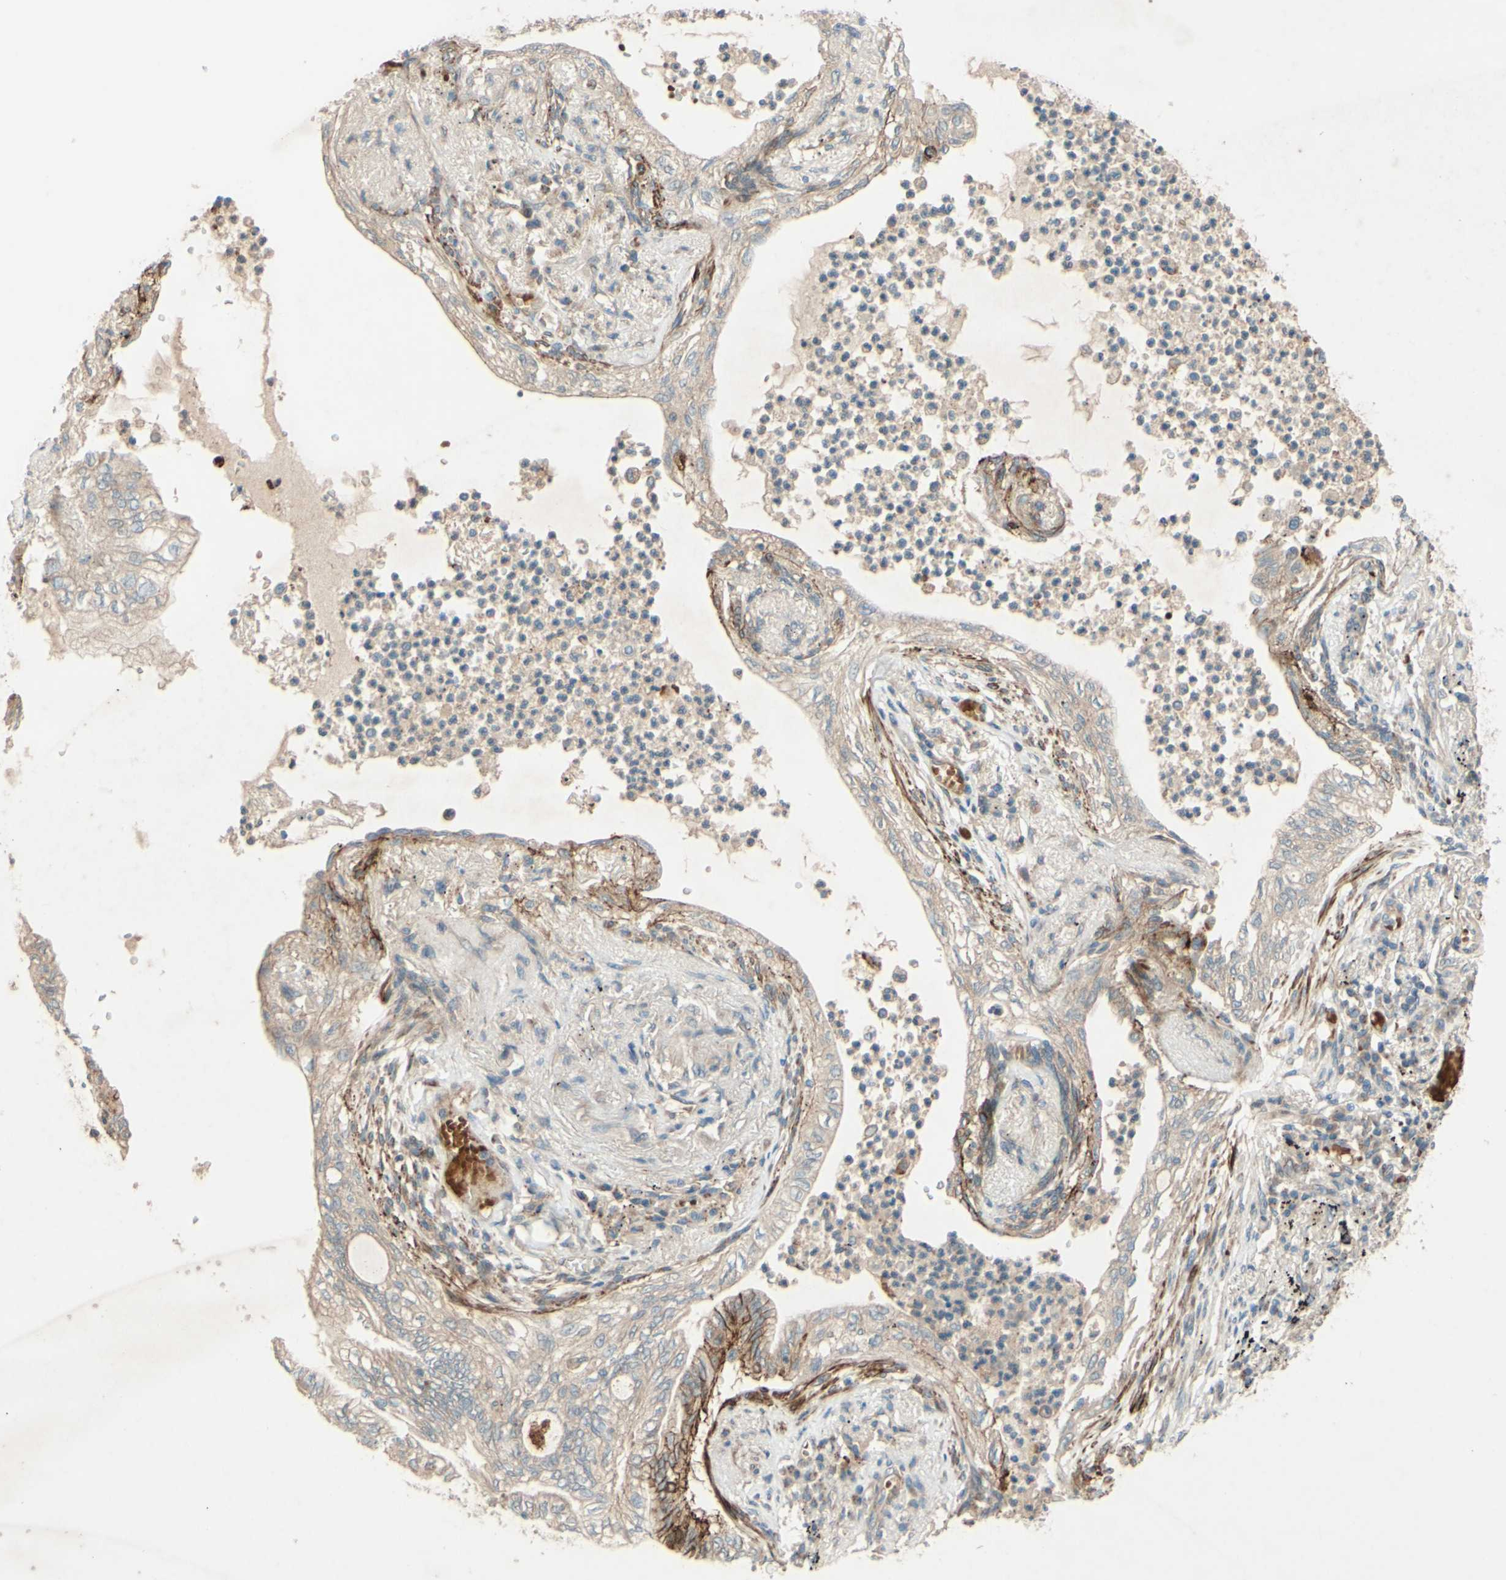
{"staining": {"intensity": "weak", "quantity": ">75%", "location": "cytoplasmic/membranous"}, "tissue": "lung cancer", "cell_type": "Tumor cells", "image_type": "cancer", "snomed": [{"axis": "morphology", "description": "Normal tissue, NOS"}, {"axis": "morphology", "description": "Adenocarcinoma, NOS"}, {"axis": "topography", "description": "Bronchus"}, {"axis": "topography", "description": "Lung"}], "caption": "IHC image of lung cancer stained for a protein (brown), which exhibits low levels of weak cytoplasmic/membranous positivity in about >75% of tumor cells.", "gene": "ADAM17", "patient": {"sex": "female", "age": 70}}